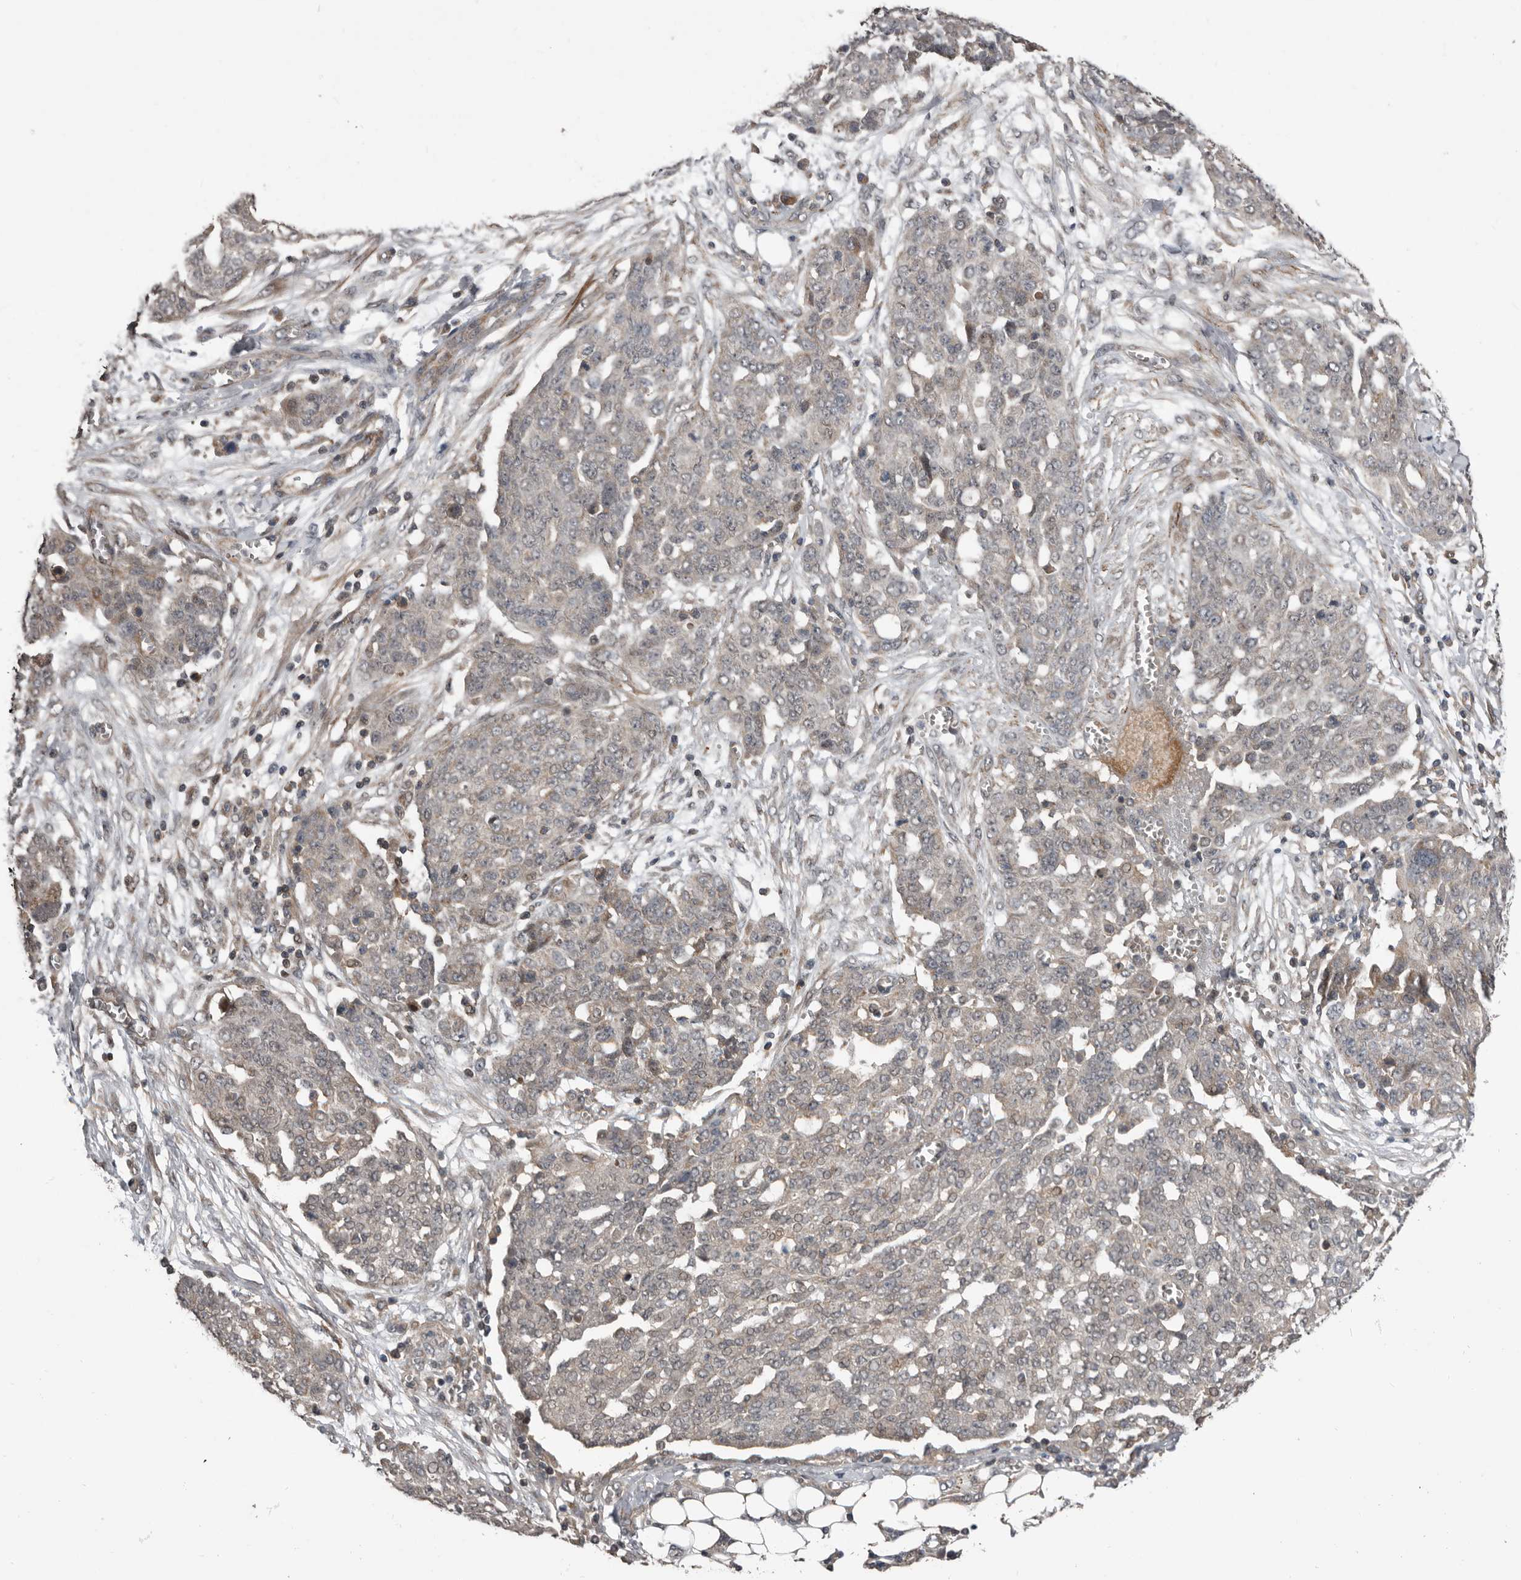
{"staining": {"intensity": "negative", "quantity": "none", "location": "none"}, "tissue": "ovarian cancer", "cell_type": "Tumor cells", "image_type": "cancer", "snomed": [{"axis": "morphology", "description": "Cystadenocarcinoma, serous, NOS"}, {"axis": "topography", "description": "Soft tissue"}, {"axis": "topography", "description": "Ovary"}], "caption": "A histopathology image of ovarian cancer (serous cystadenocarcinoma) stained for a protein shows no brown staining in tumor cells.", "gene": "FGFR4", "patient": {"sex": "female", "age": 57}}